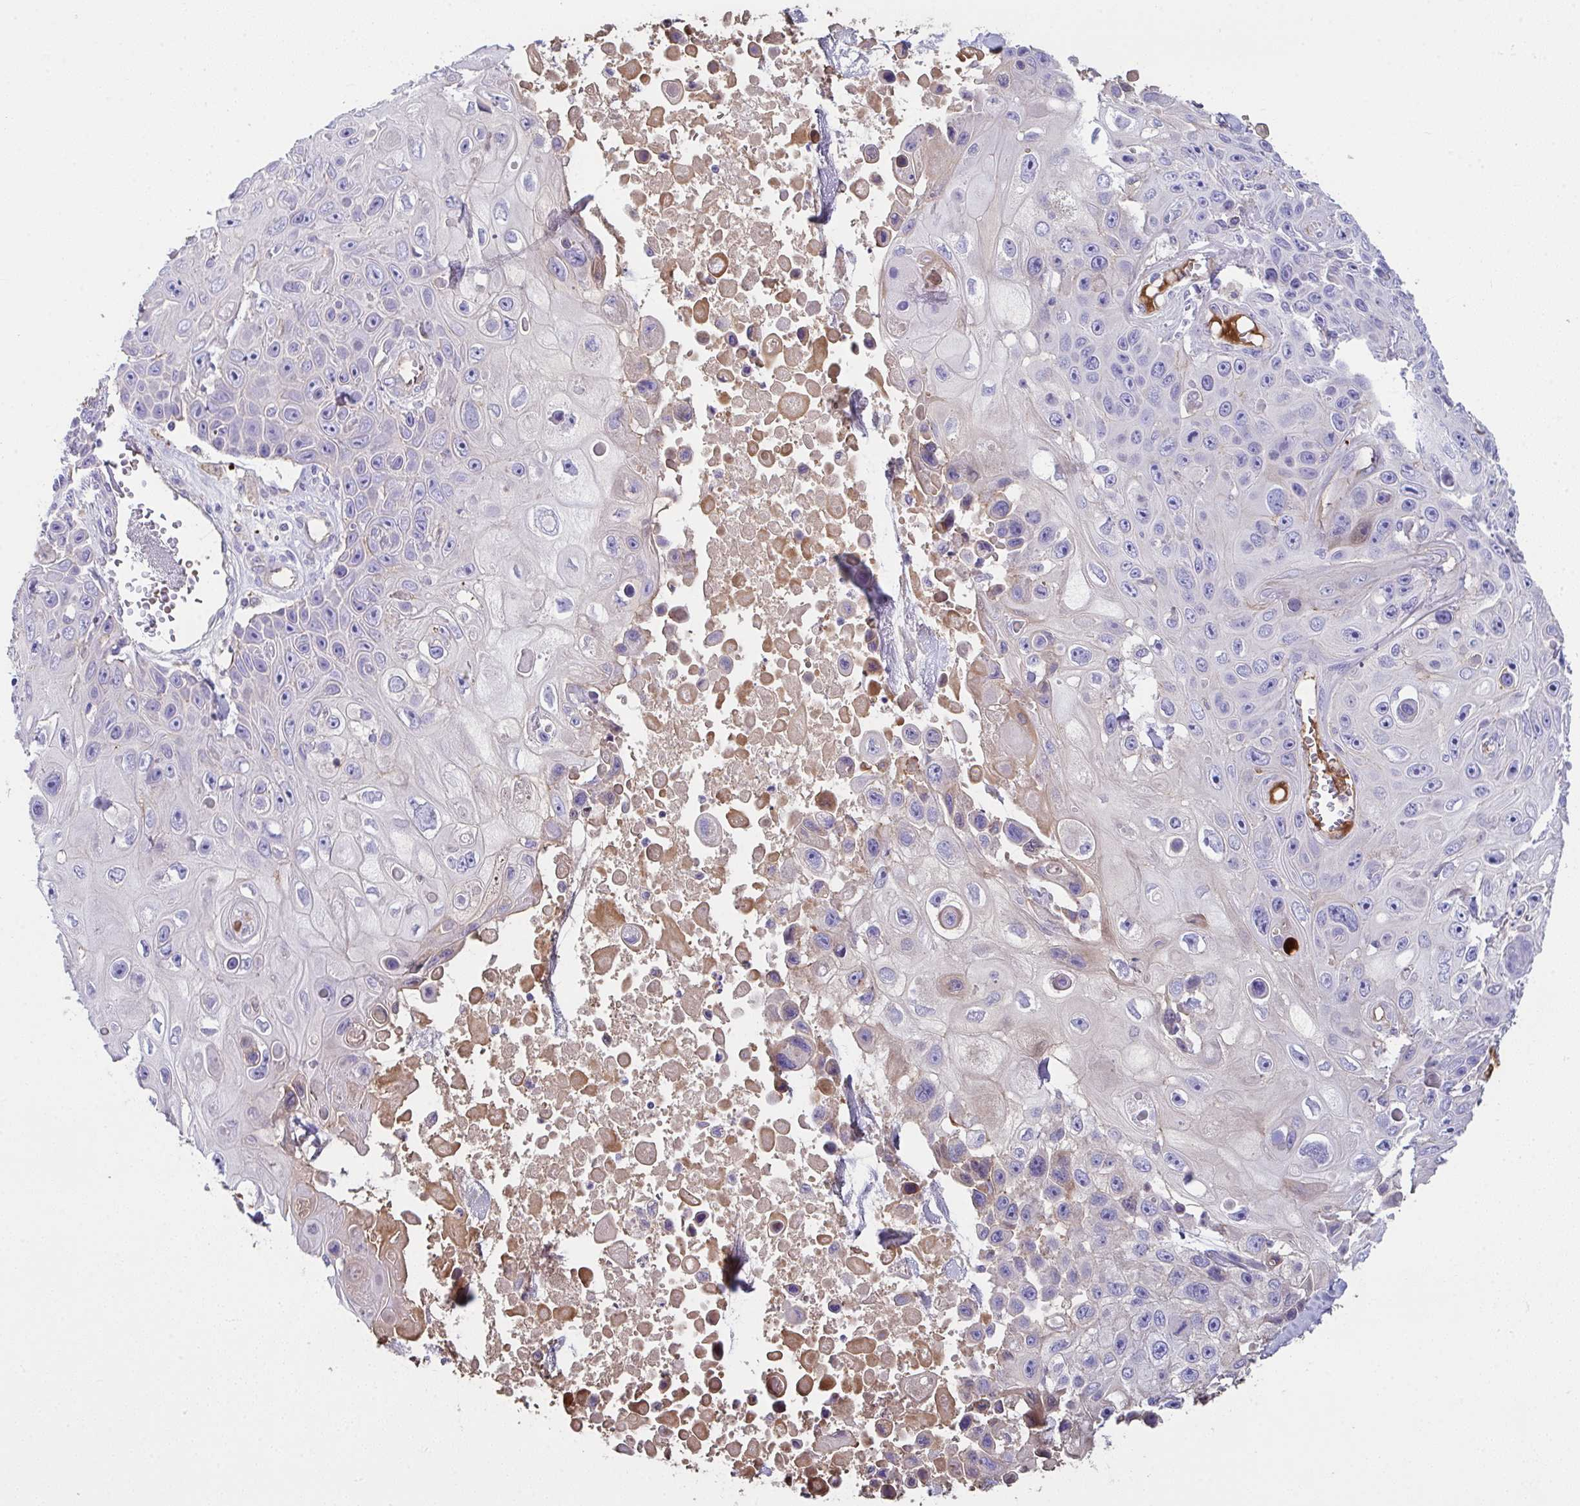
{"staining": {"intensity": "weak", "quantity": "<25%", "location": "cytoplasmic/membranous"}, "tissue": "skin cancer", "cell_type": "Tumor cells", "image_type": "cancer", "snomed": [{"axis": "morphology", "description": "Squamous cell carcinoma, NOS"}, {"axis": "topography", "description": "Skin"}], "caption": "Micrograph shows no protein expression in tumor cells of skin squamous cell carcinoma tissue.", "gene": "ZNF813", "patient": {"sex": "male", "age": 82}}